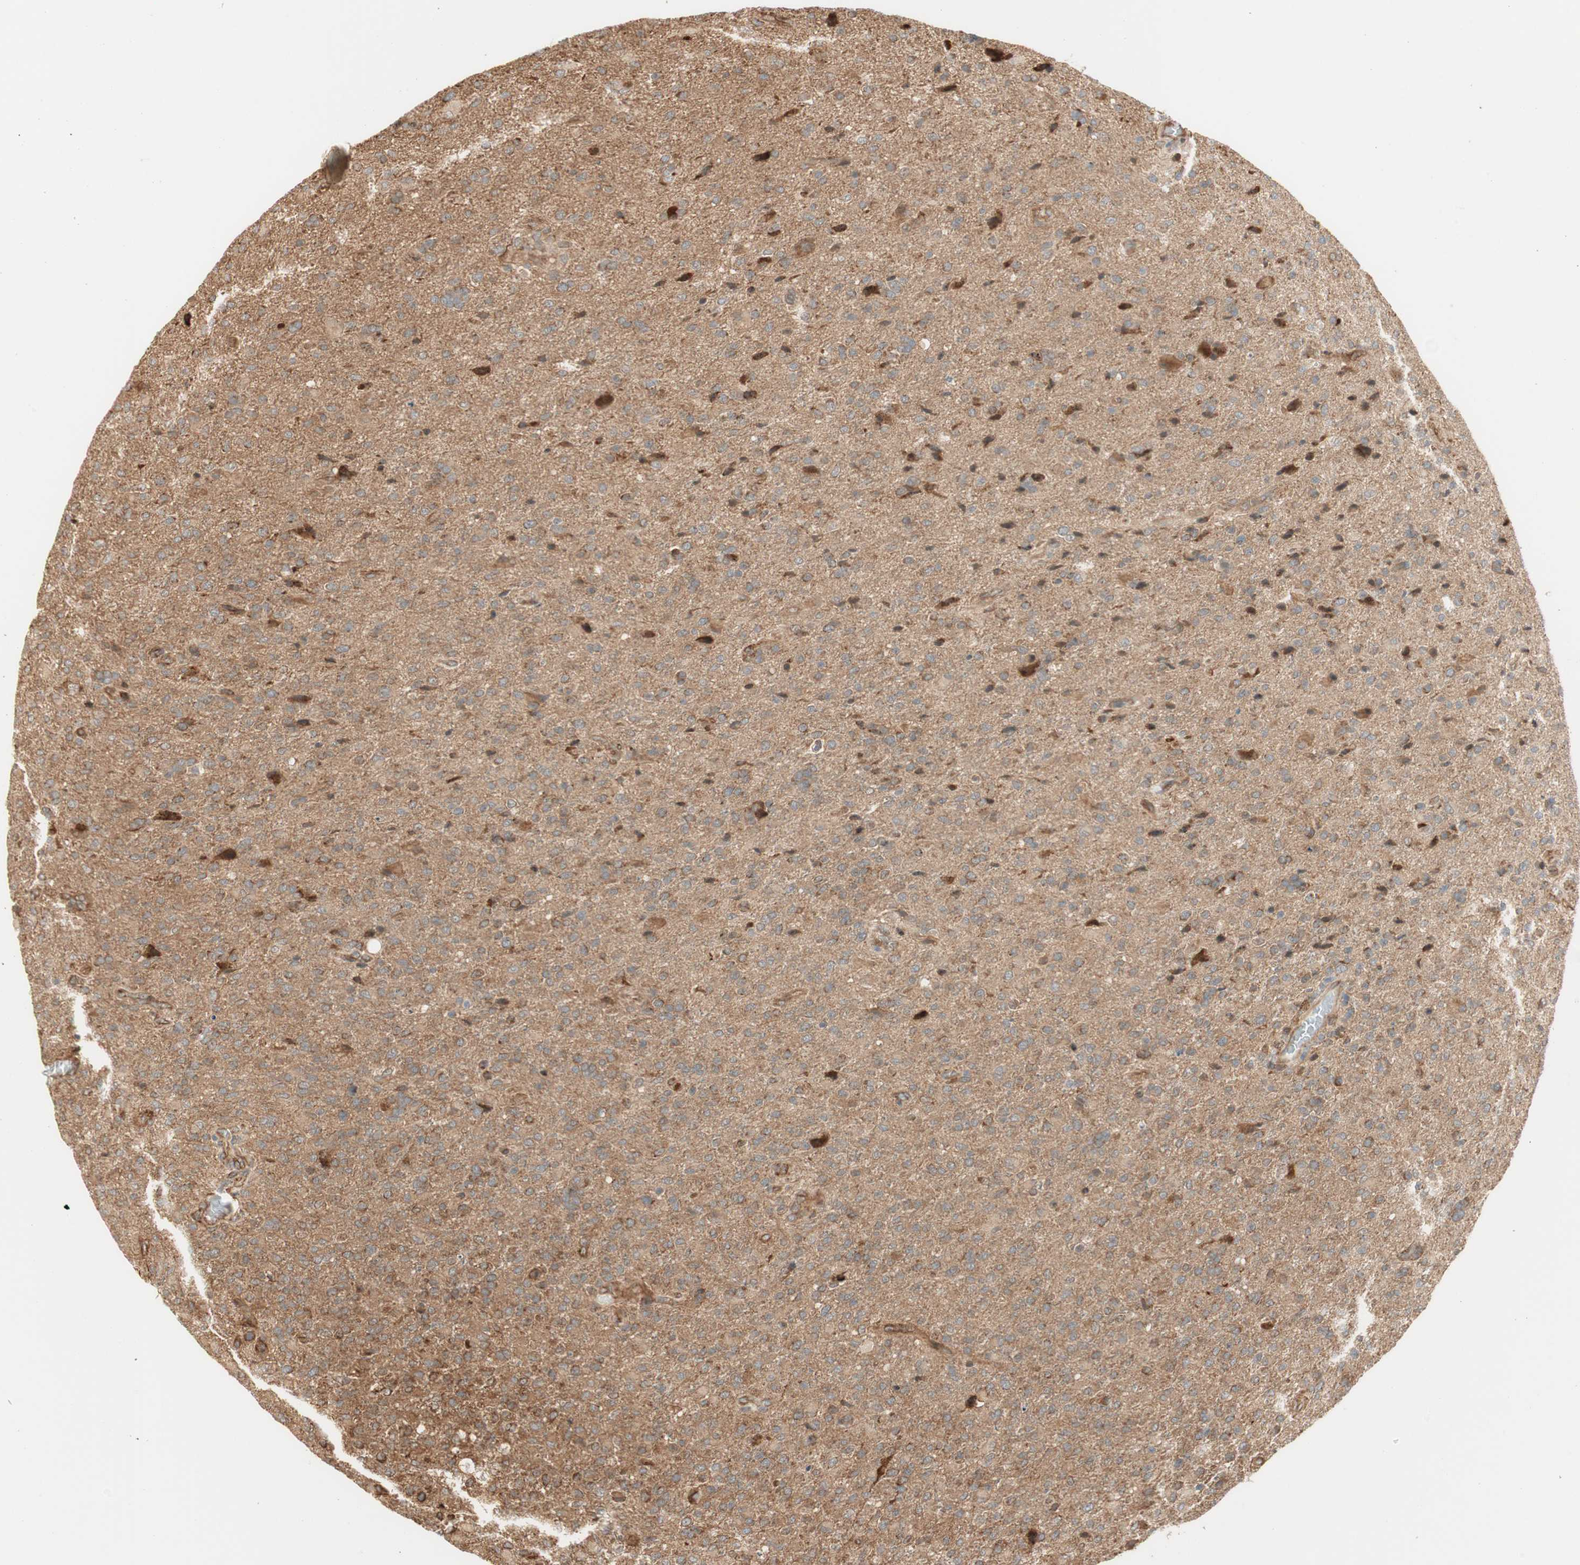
{"staining": {"intensity": "strong", "quantity": ">75%", "location": "cytoplasmic/membranous"}, "tissue": "glioma", "cell_type": "Tumor cells", "image_type": "cancer", "snomed": [{"axis": "morphology", "description": "Glioma, malignant, High grade"}, {"axis": "topography", "description": "Brain"}], "caption": "The immunohistochemical stain labels strong cytoplasmic/membranous positivity in tumor cells of malignant high-grade glioma tissue.", "gene": "P4HA1", "patient": {"sex": "male", "age": 71}}